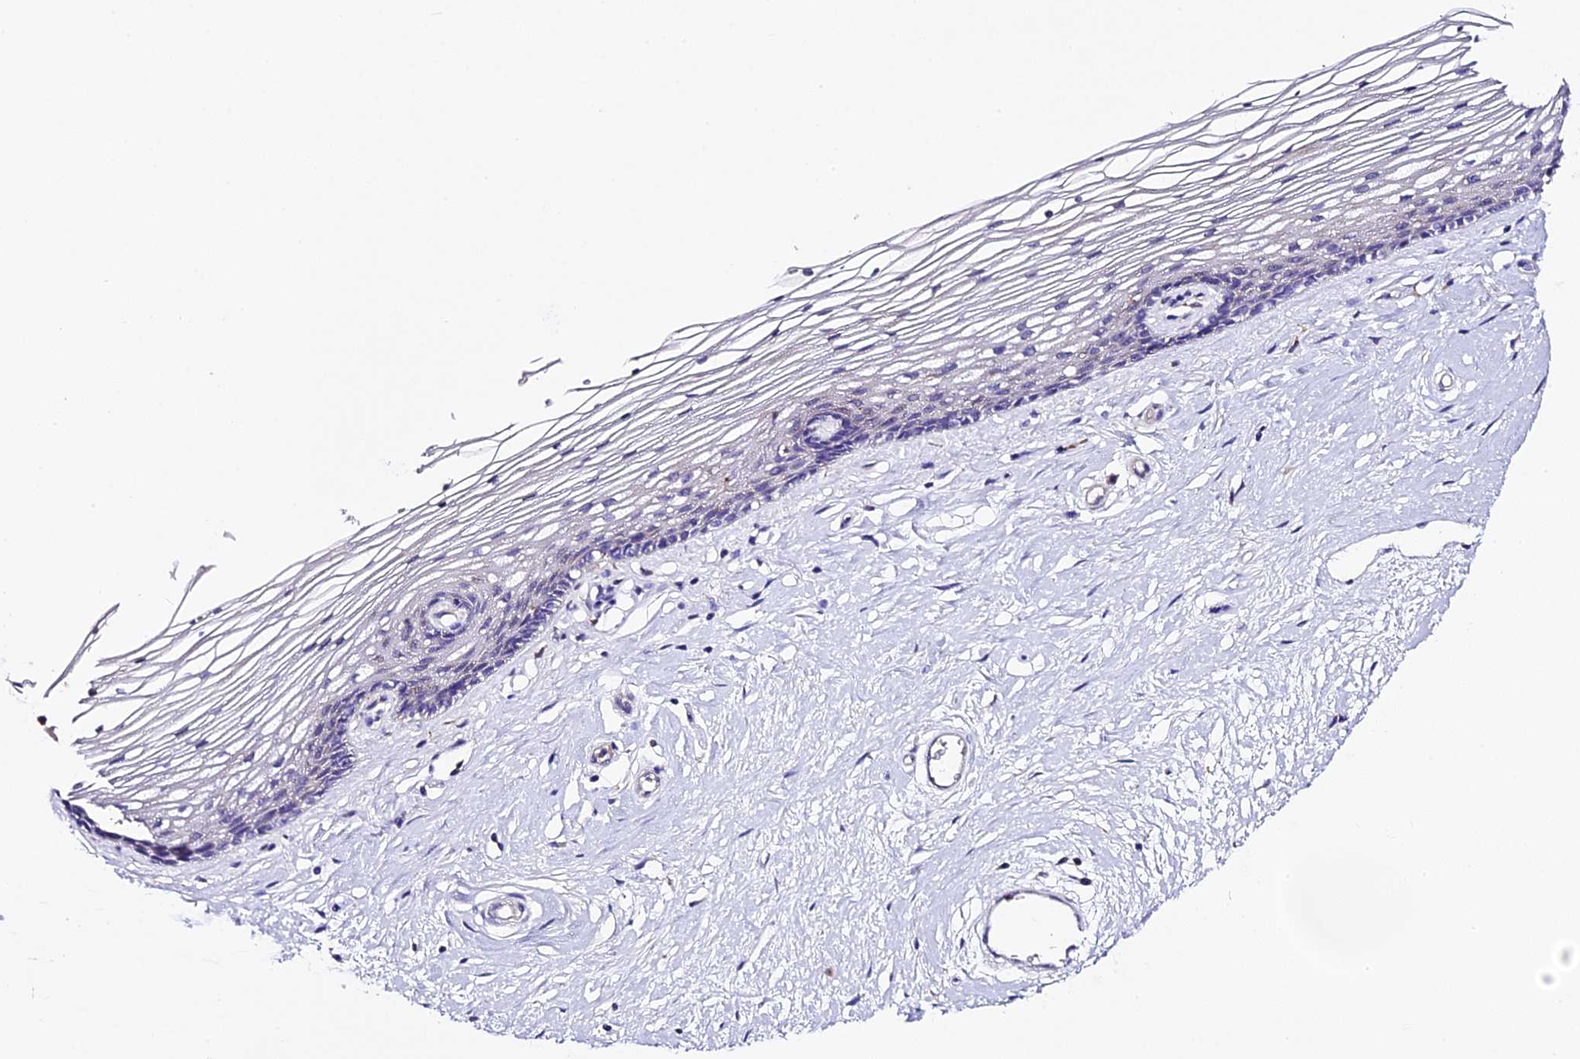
{"staining": {"intensity": "negative", "quantity": "none", "location": "none"}, "tissue": "vagina", "cell_type": "Squamous epithelial cells", "image_type": "normal", "snomed": [{"axis": "morphology", "description": "Normal tissue, NOS"}, {"axis": "topography", "description": "Vagina"}], "caption": "This is an immunohistochemistry (IHC) histopathology image of unremarkable vagina. There is no positivity in squamous epithelial cells.", "gene": "NOD2", "patient": {"sex": "female", "age": 46}}